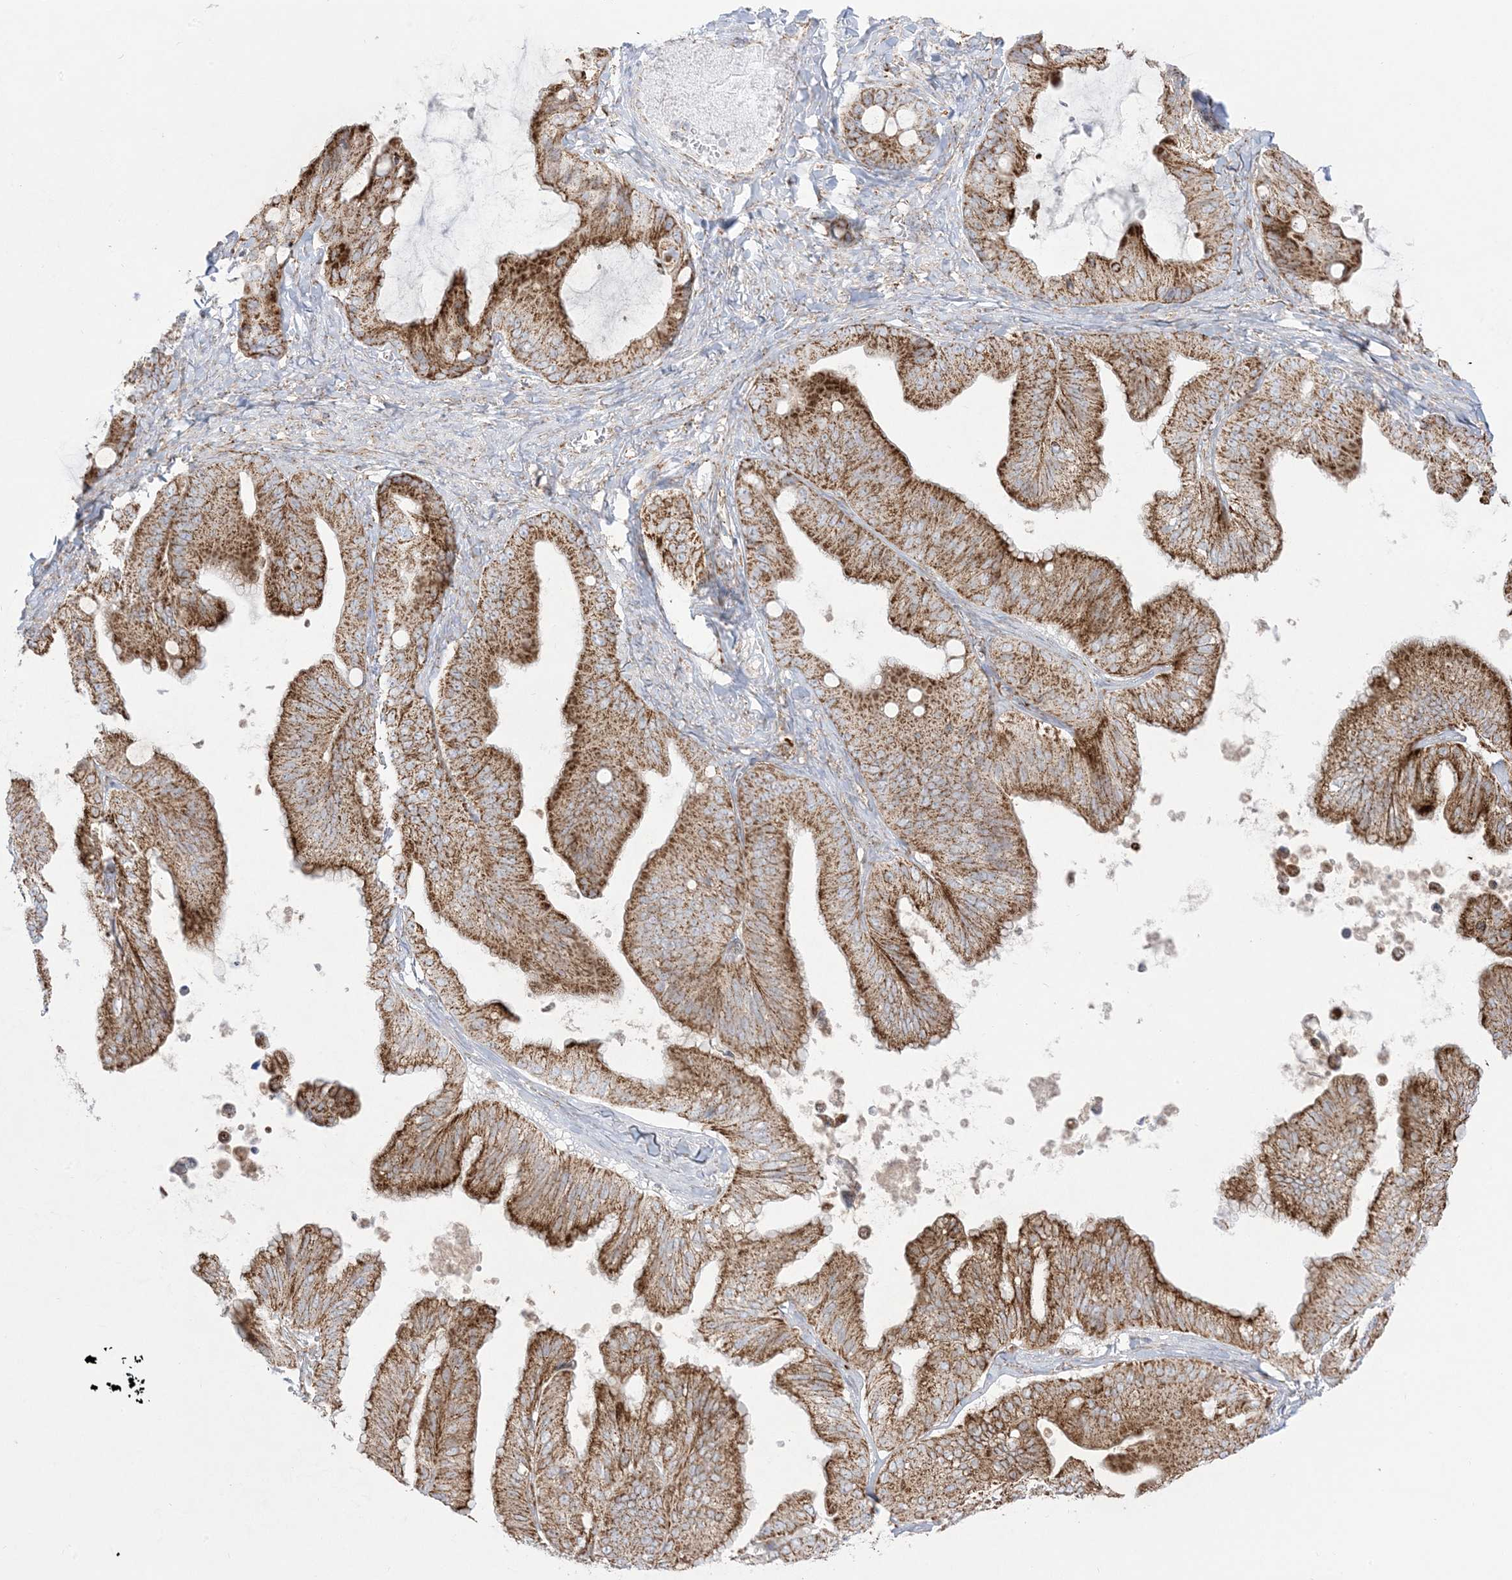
{"staining": {"intensity": "moderate", "quantity": ">75%", "location": "cytoplasmic/membranous"}, "tissue": "ovarian cancer", "cell_type": "Tumor cells", "image_type": "cancer", "snomed": [{"axis": "morphology", "description": "Cystadenocarcinoma, mucinous, NOS"}, {"axis": "topography", "description": "Ovary"}], "caption": "The histopathology image shows a brown stain indicating the presence of a protein in the cytoplasmic/membranous of tumor cells in mucinous cystadenocarcinoma (ovarian).", "gene": "MRPS36", "patient": {"sex": "female", "age": 71}}